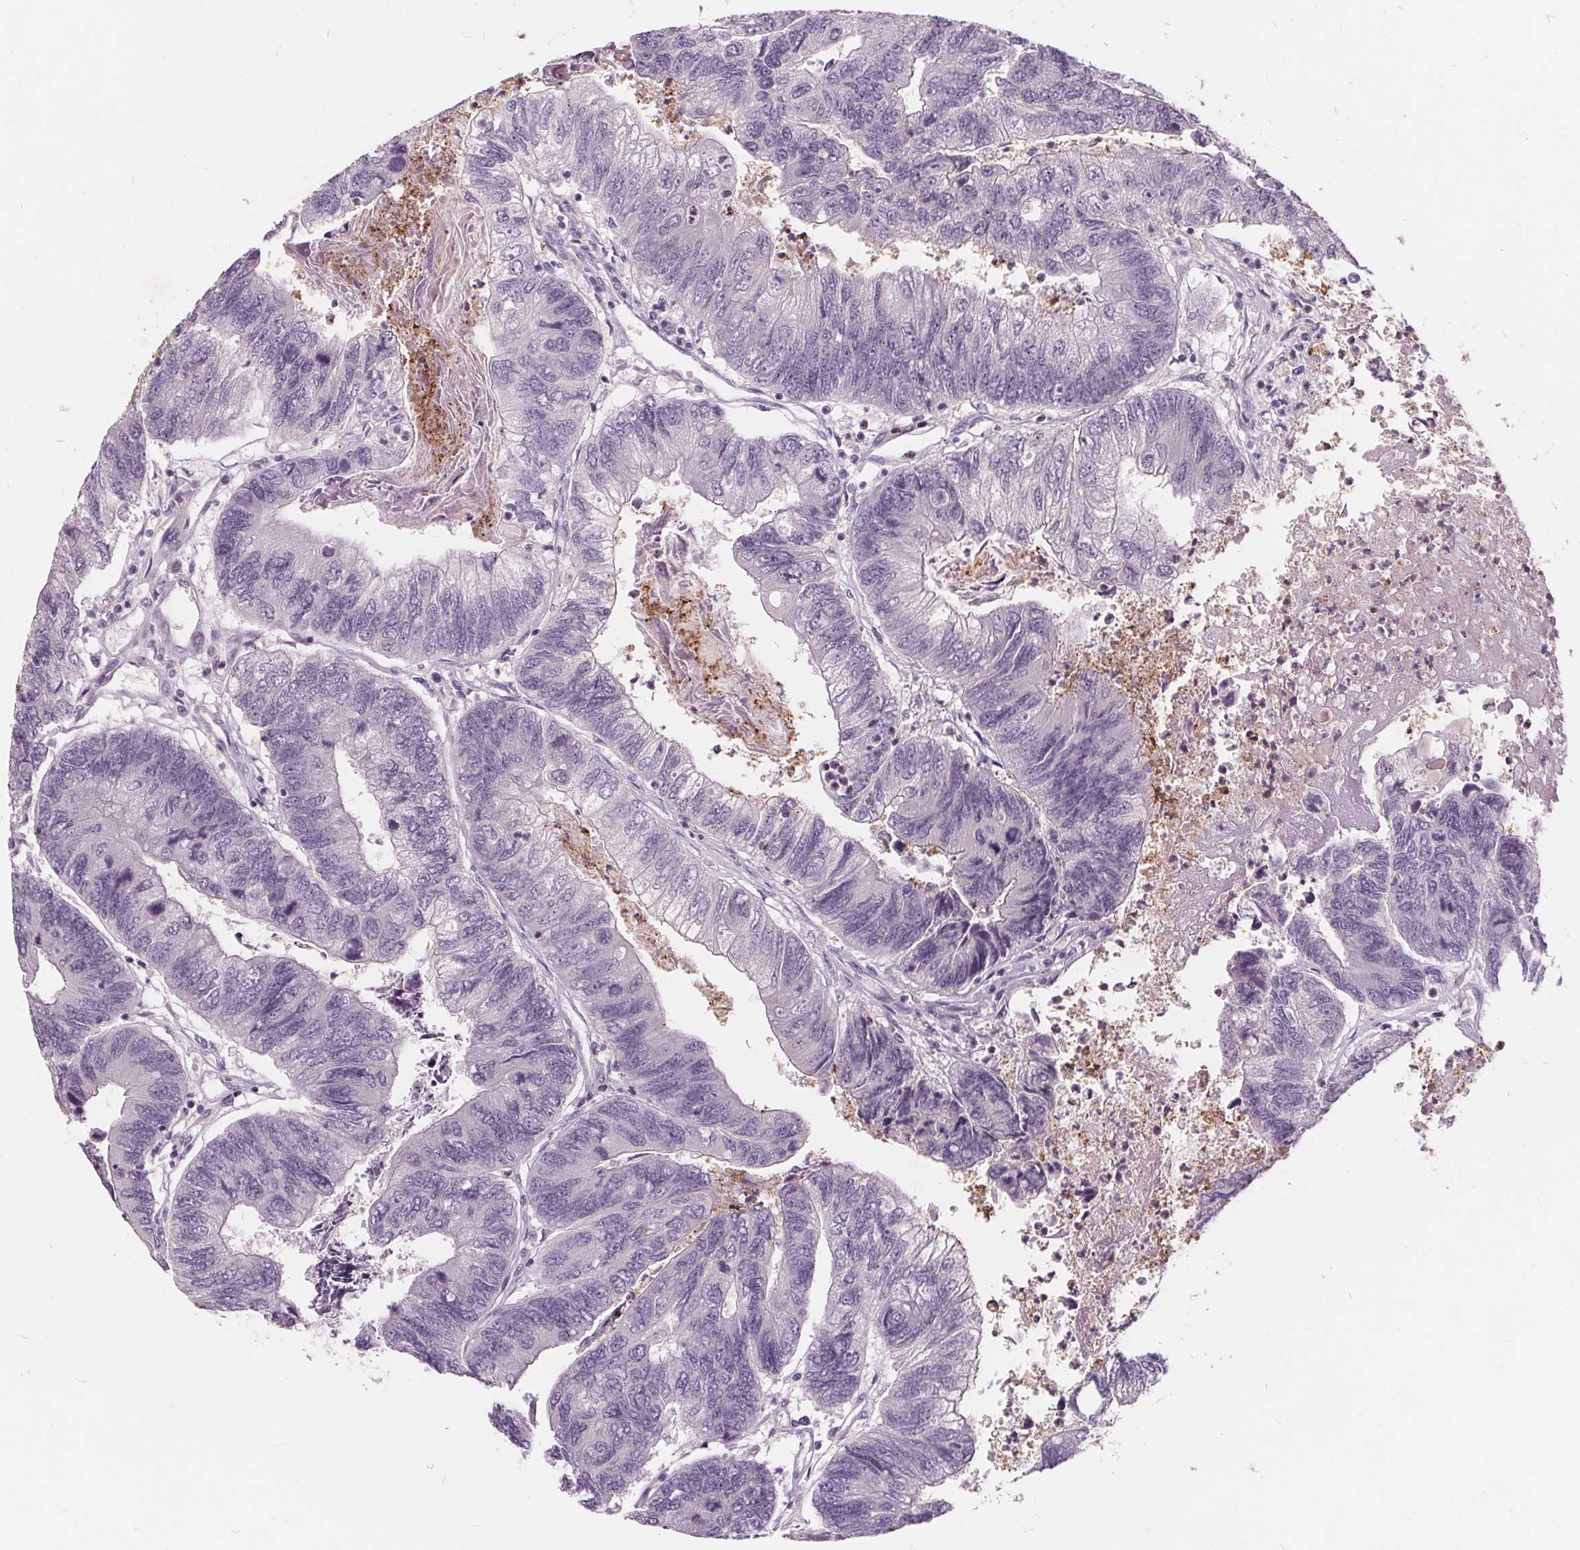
{"staining": {"intensity": "negative", "quantity": "none", "location": "none"}, "tissue": "colorectal cancer", "cell_type": "Tumor cells", "image_type": "cancer", "snomed": [{"axis": "morphology", "description": "Adenocarcinoma, NOS"}, {"axis": "topography", "description": "Colon"}], "caption": "This is an immunohistochemistry (IHC) histopathology image of human colorectal cancer (adenocarcinoma). There is no staining in tumor cells.", "gene": "HAAO", "patient": {"sex": "female", "age": 67}}